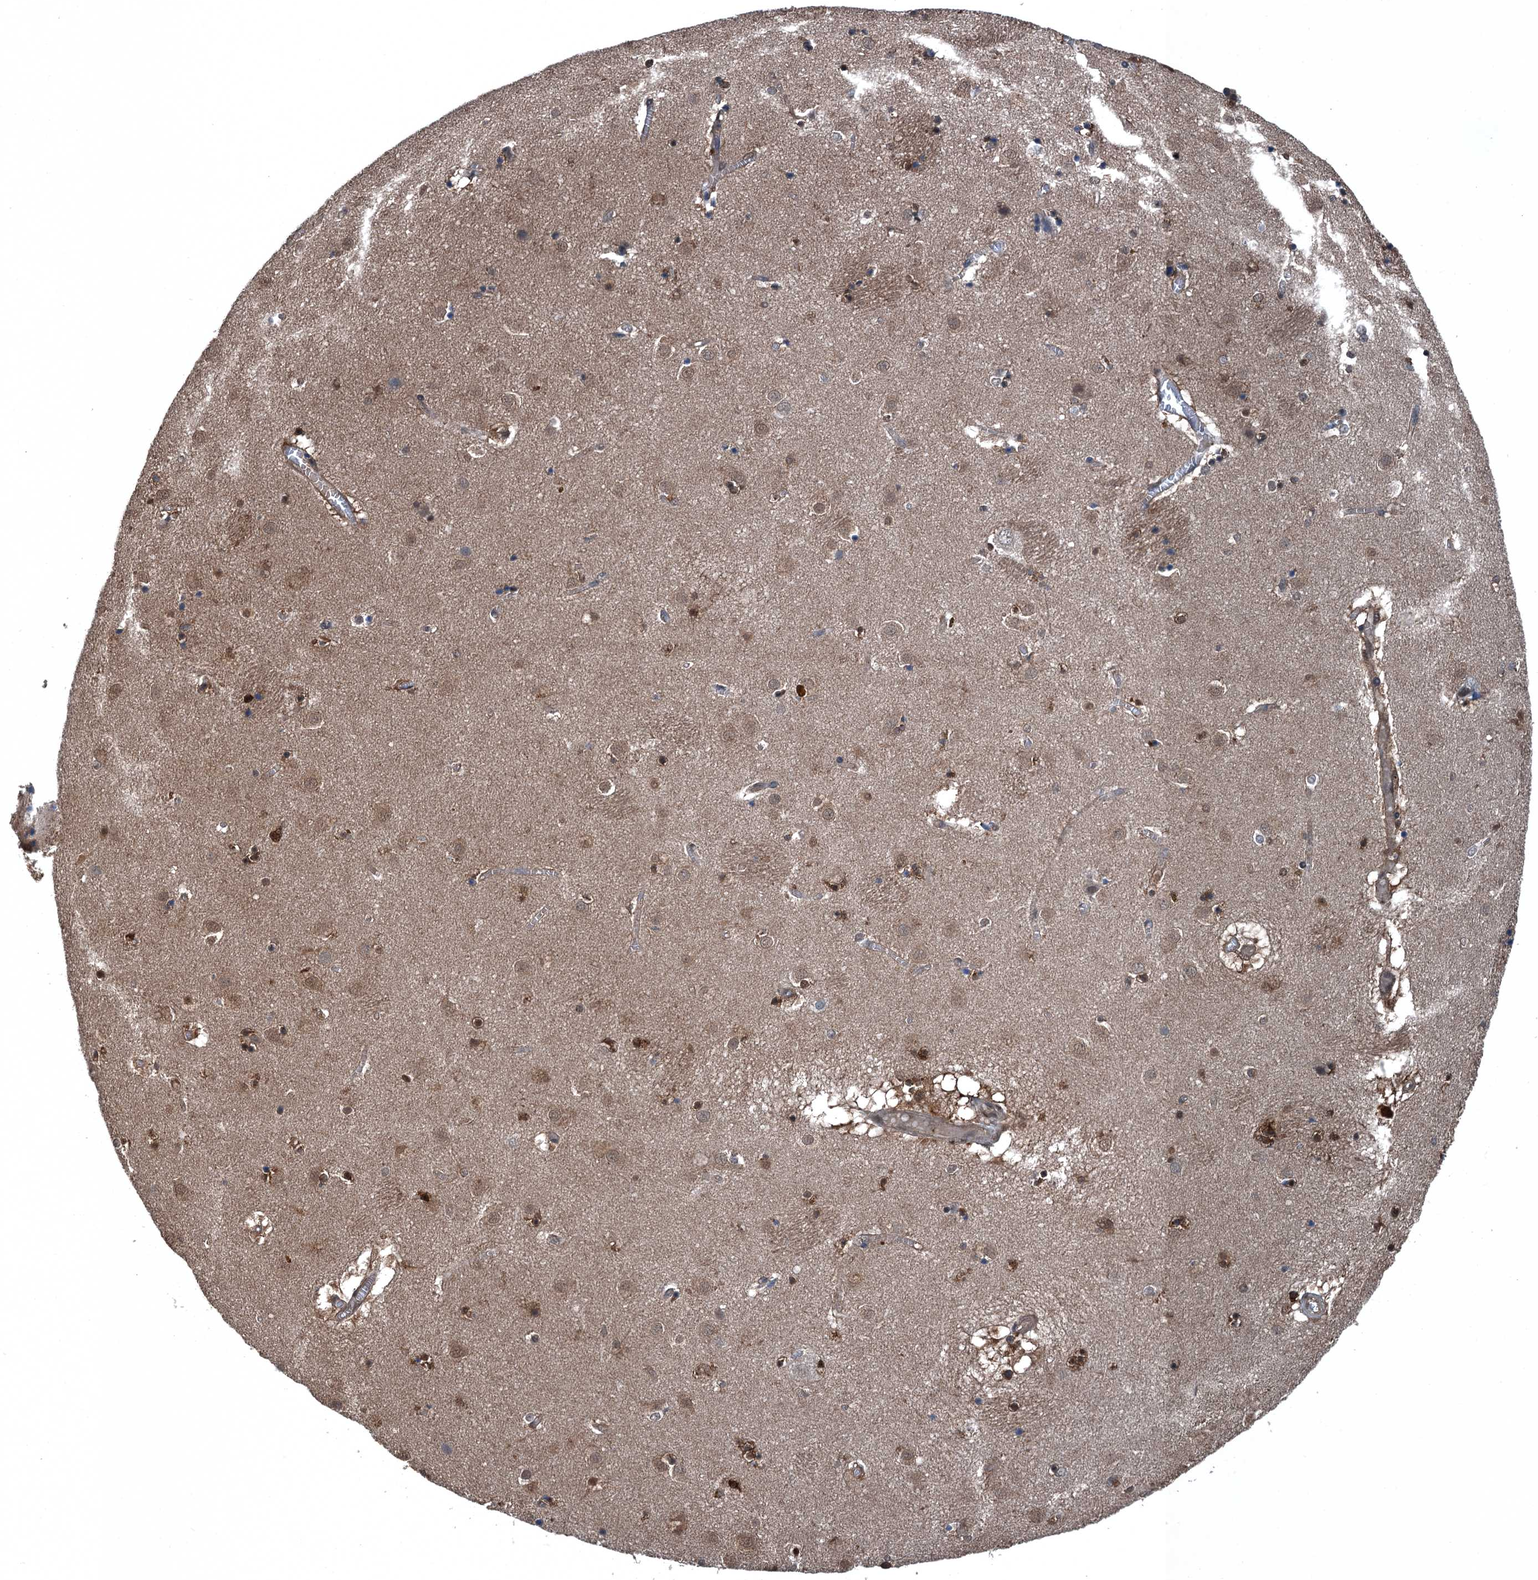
{"staining": {"intensity": "weak", "quantity": "<25%", "location": "cytoplasmic/membranous,nuclear"}, "tissue": "caudate", "cell_type": "Glial cells", "image_type": "normal", "snomed": [{"axis": "morphology", "description": "Normal tissue, NOS"}, {"axis": "topography", "description": "Lateral ventricle wall"}], "caption": "Immunohistochemistry (IHC) histopathology image of benign caudate: human caudate stained with DAB (3,3'-diaminobenzidine) displays no significant protein staining in glial cells.", "gene": "RNH1", "patient": {"sex": "male", "age": 70}}